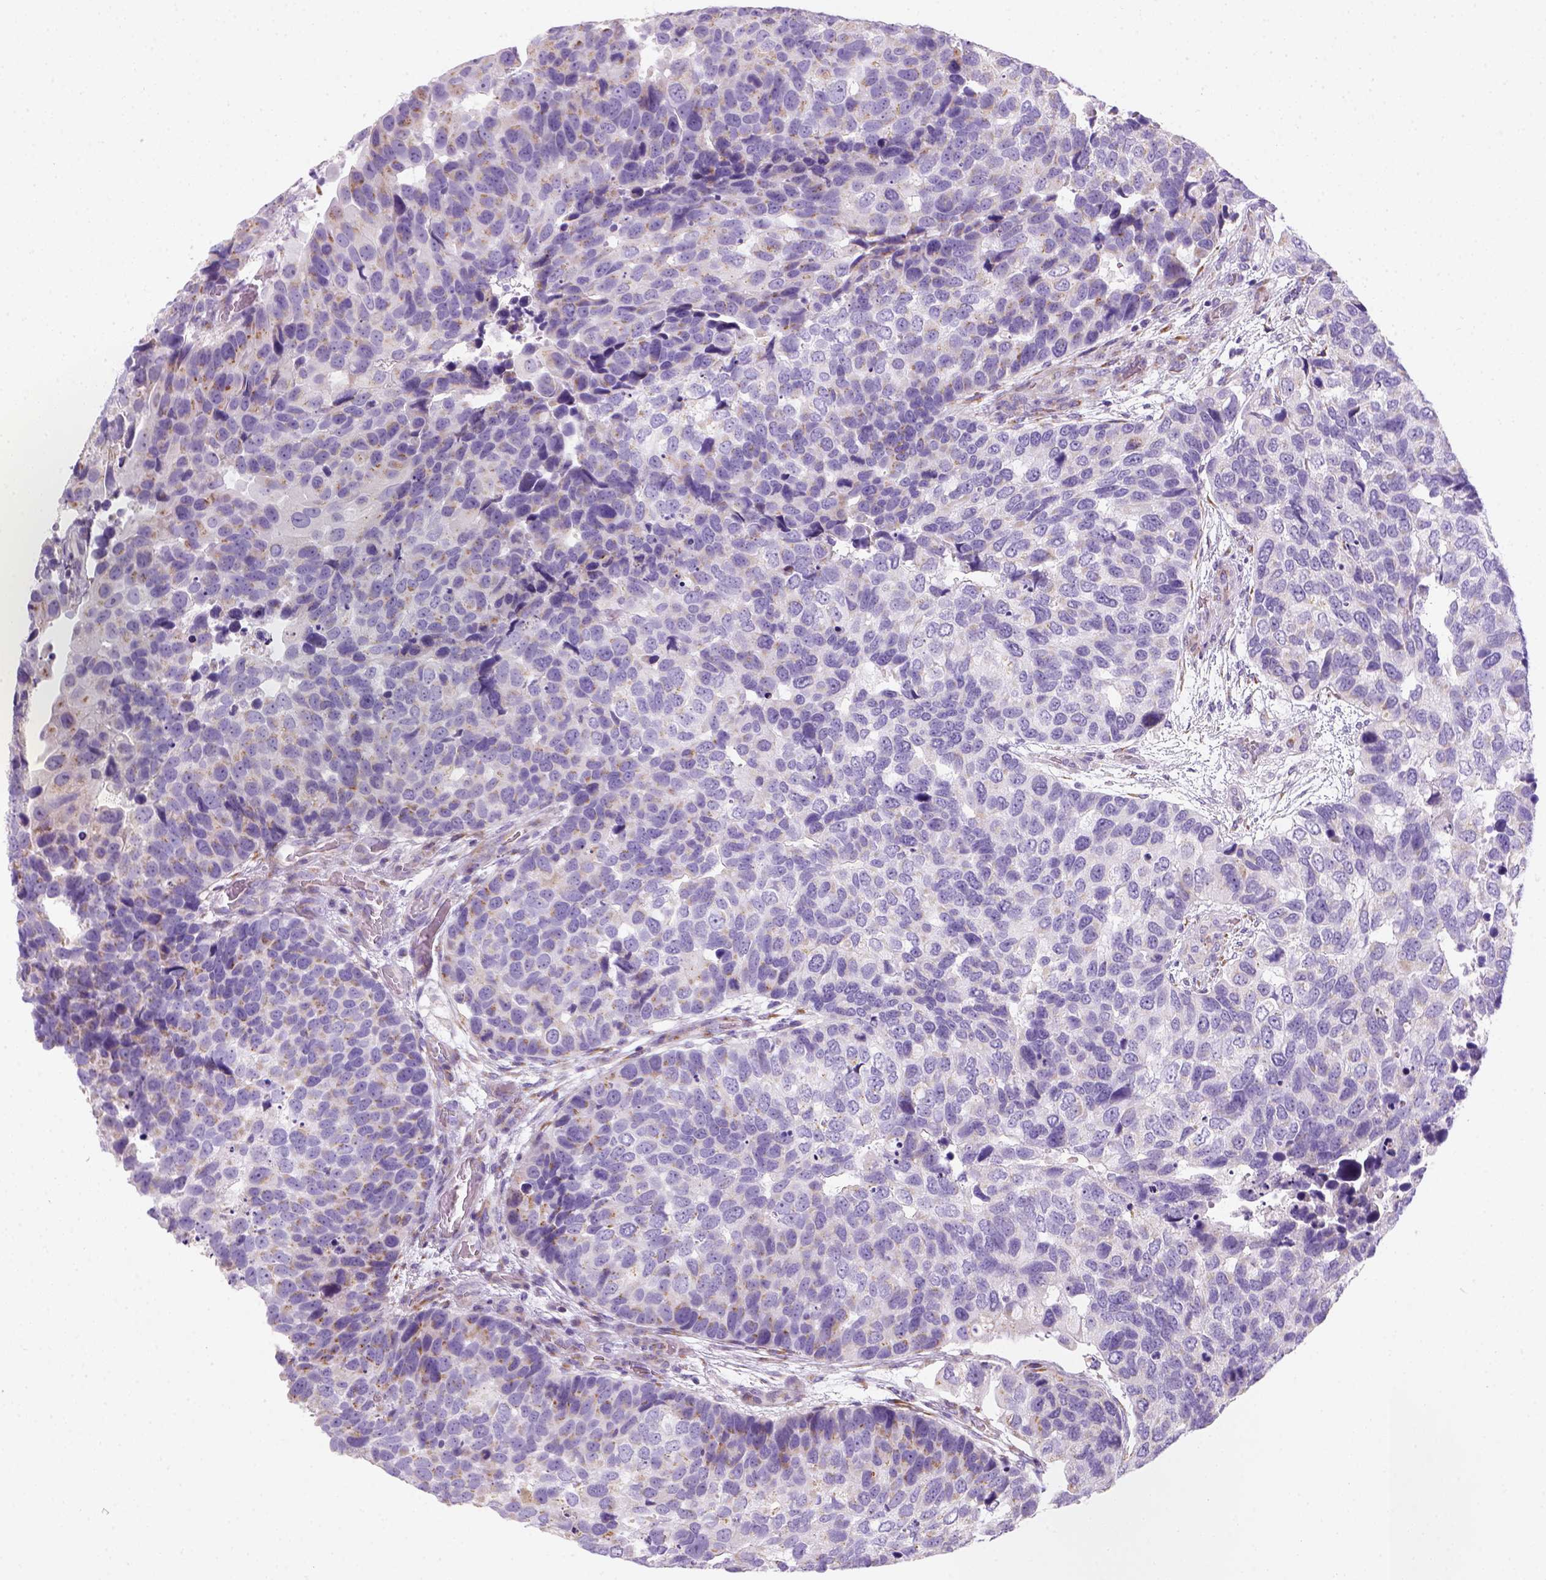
{"staining": {"intensity": "weak", "quantity": "<25%", "location": "cytoplasmic/membranous"}, "tissue": "urothelial cancer", "cell_type": "Tumor cells", "image_type": "cancer", "snomed": [{"axis": "morphology", "description": "Urothelial carcinoma, High grade"}, {"axis": "topography", "description": "Urinary bladder"}], "caption": "The image displays no staining of tumor cells in urothelial cancer.", "gene": "CES2", "patient": {"sex": "male", "age": 60}}